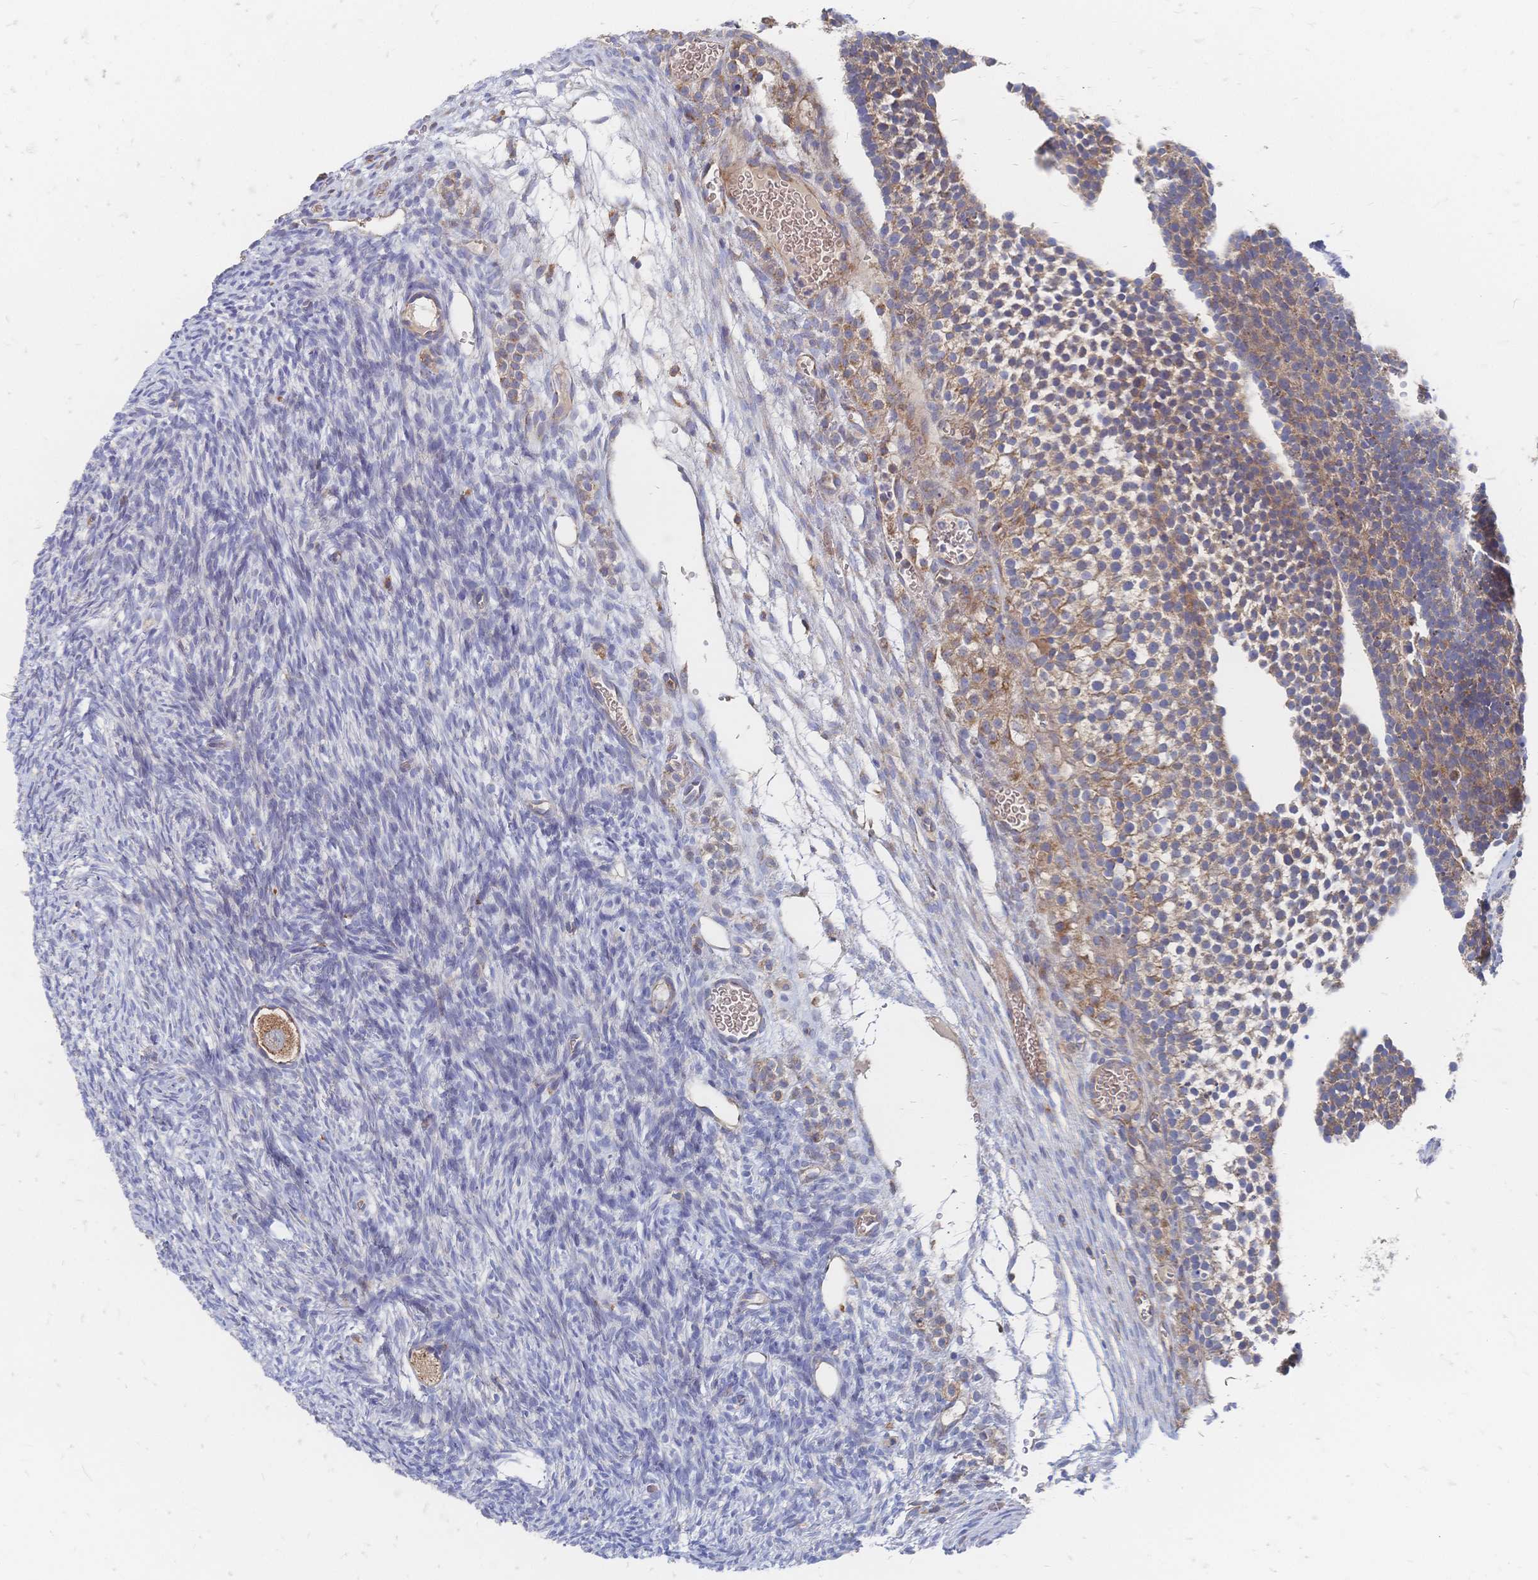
{"staining": {"intensity": "strong", "quantity": ">75%", "location": "cytoplasmic/membranous"}, "tissue": "ovary", "cell_type": "Follicle cells", "image_type": "normal", "snomed": [{"axis": "morphology", "description": "Normal tissue, NOS"}, {"axis": "topography", "description": "Ovary"}], "caption": "Brown immunohistochemical staining in normal human ovary displays strong cytoplasmic/membranous positivity in about >75% of follicle cells.", "gene": "SORBS1", "patient": {"sex": "female", "age": 34}}